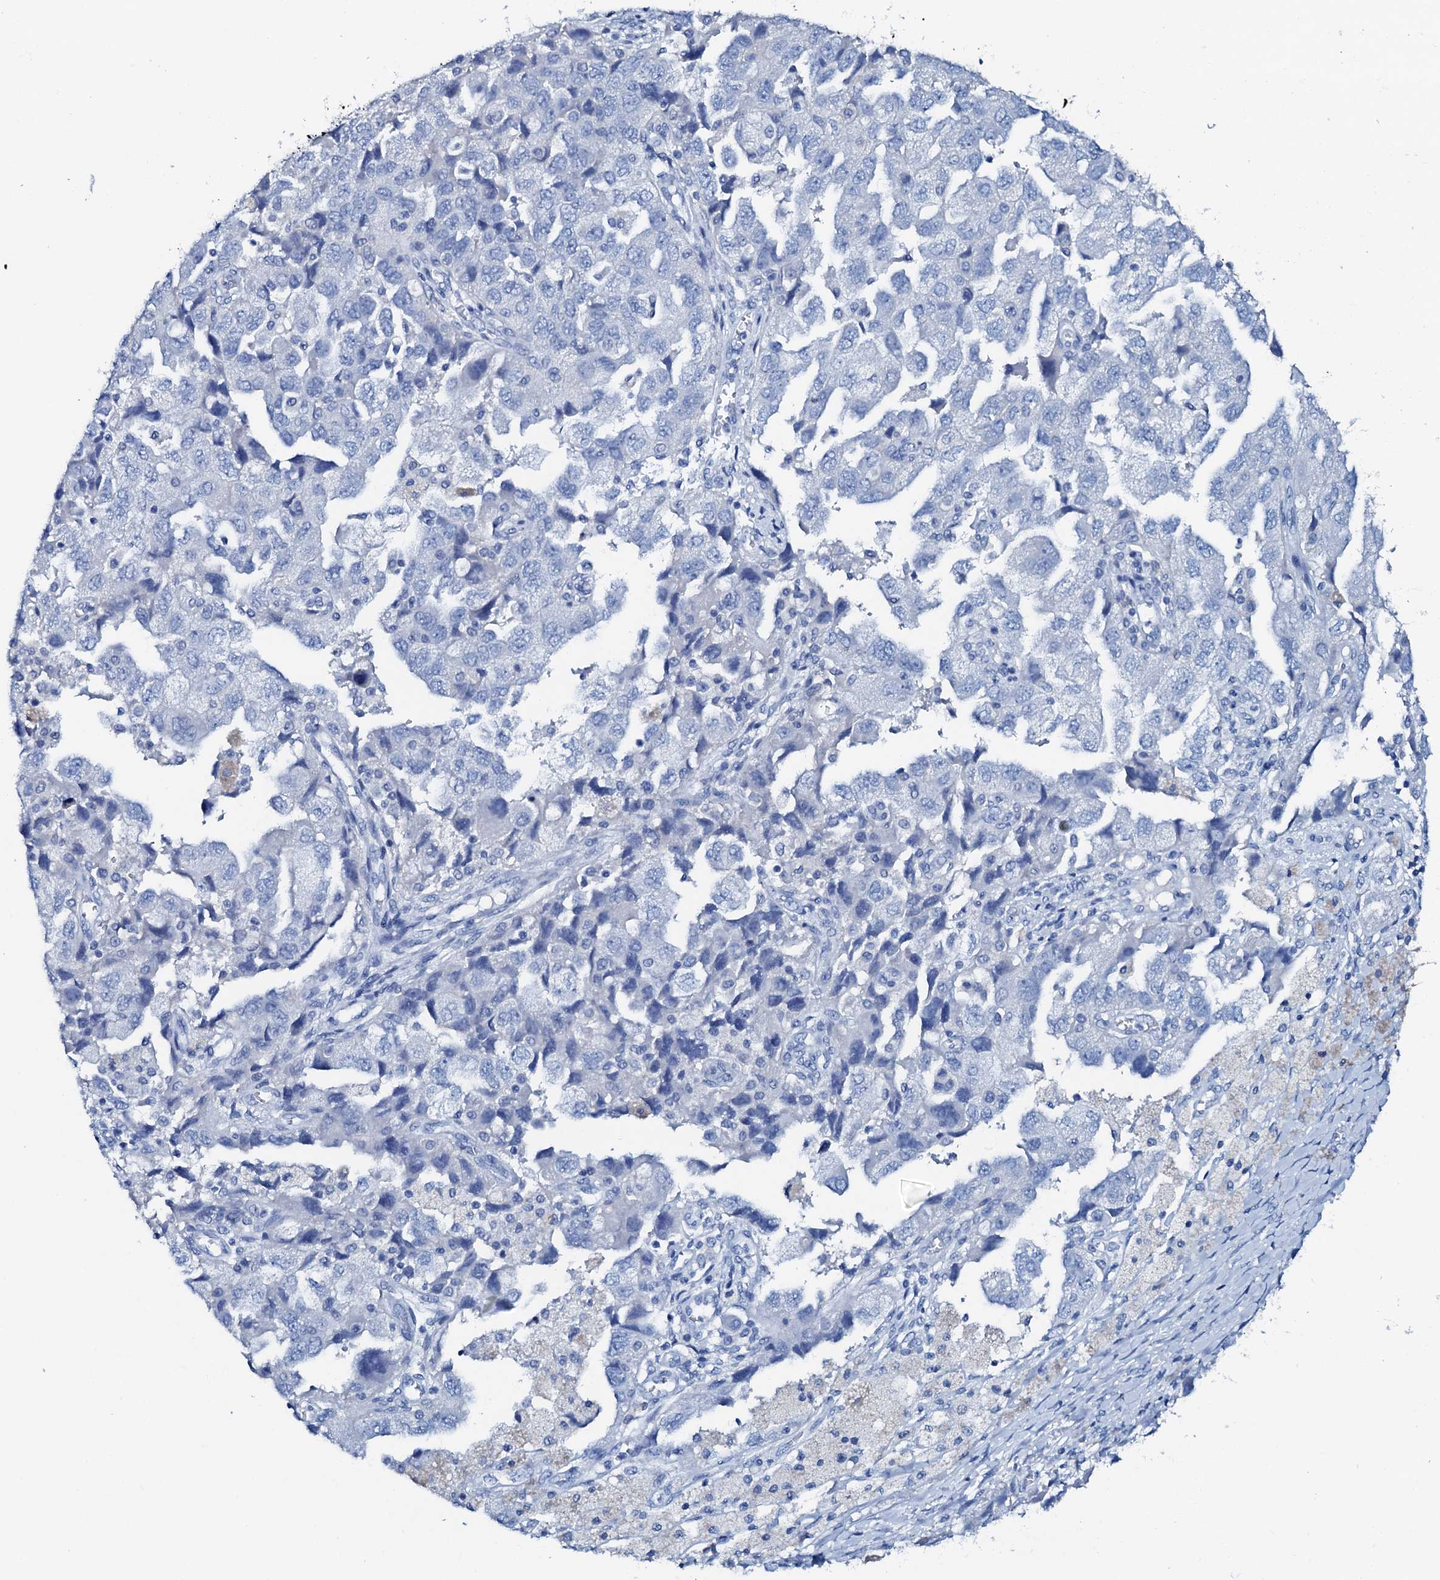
{"staining": {"intensity": "negative", "quantity": "none", "location": "none"}, "tissue": "ovarian cancer", "cell_type": "Tumor cells", "image_type": "cancer", "snomed": [{"axis": "morphology", "description": "Carcinoma, NOS"}, {"axis": "morphology", "description": "Cystadenocarcinoma, serous, NOS"}, {"axis": "topography", "description": "Ovary"}], "caption": "DAB (3,3'-diaminobenzidine) immunohistochemical staining of serous cystadenocarcinoma (ovarian) reveals no significant staining in tumor cells.", "gene": "AMER2", "patient": {"sex": "female", "age": 69}}